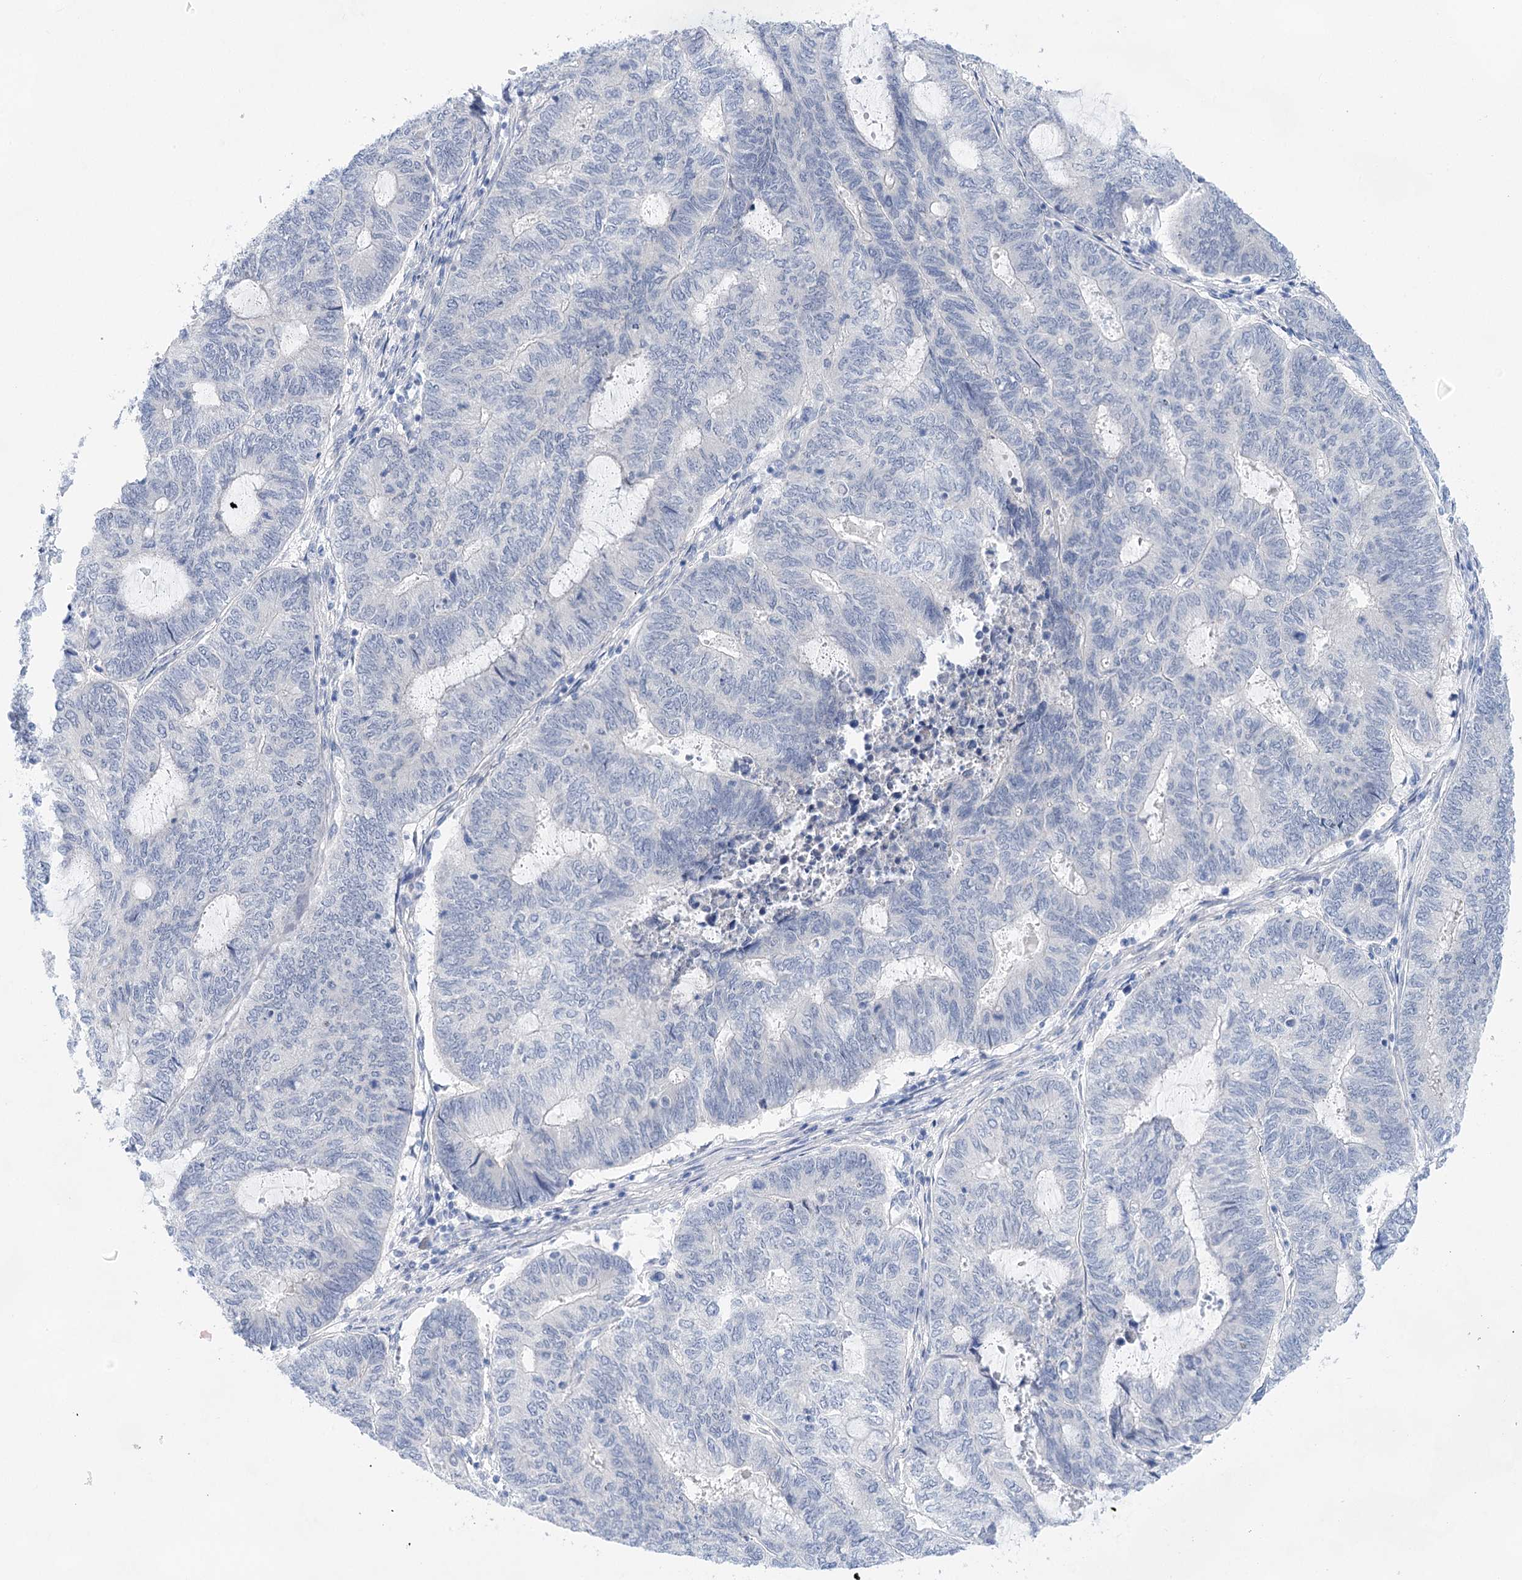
{"staining": {"intensity": "negative", "quantity": "none", "location": "none"}, "tissue": "endometrial cancer", "cell_type": "Tumor cells", "image_type": "cancer", "snomed": [{"axis": "morphology", "description": "Adenocarcinoma, NOS"}, {"axis": "topography", "description": "Uterus"}, {"axis": "topography", "description": "Endometrium"}], "caption": "Protein analysis of adenocarcinoma (endometrial) exhibits no significant positivity in tumor cells.", "gene": "LALBA", "patient": {"sex": "female", "age": 70}}